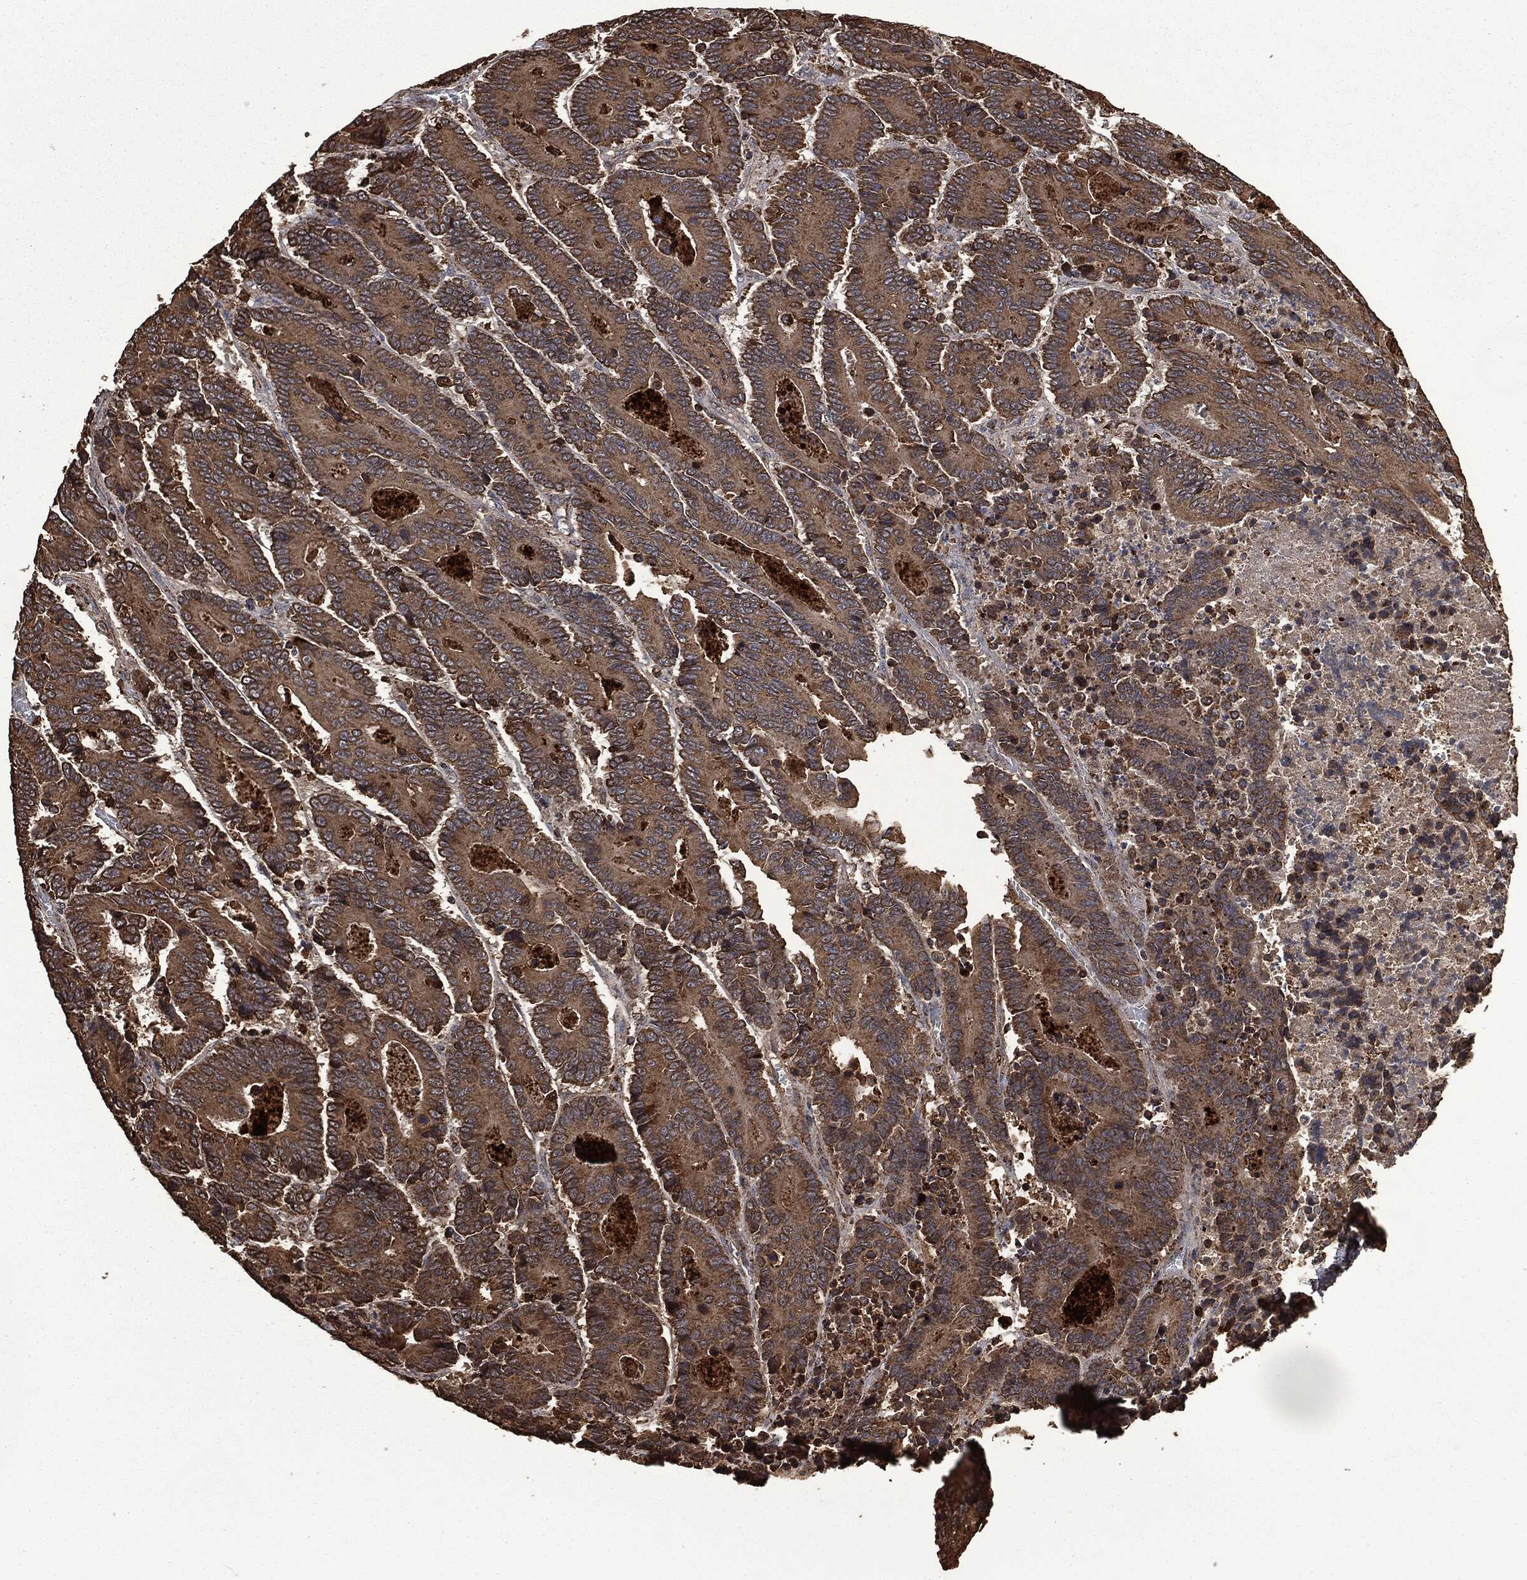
{"staining": {"intensity": "moderate", "quantity": ">75%", "location": "cytoplasmic/membranous"}, "tissue": "colorectal cancer", "cell_type": "Tumor cells", "image_type": "cancer", "snomed": [{"axis": "morphology", "description": "Adenocarcinoma, NOS"}, {"axis": "topography", "description": "Colon"}], "caption": "Tumor cells demonstrate medium levels of moderate cytoplasmic/membranous expression in about >75% of cells in human colorectal cancer (adenocarcinoma).", "gene": "LIG3", "patient": {"sex": "male", "age": 83}}